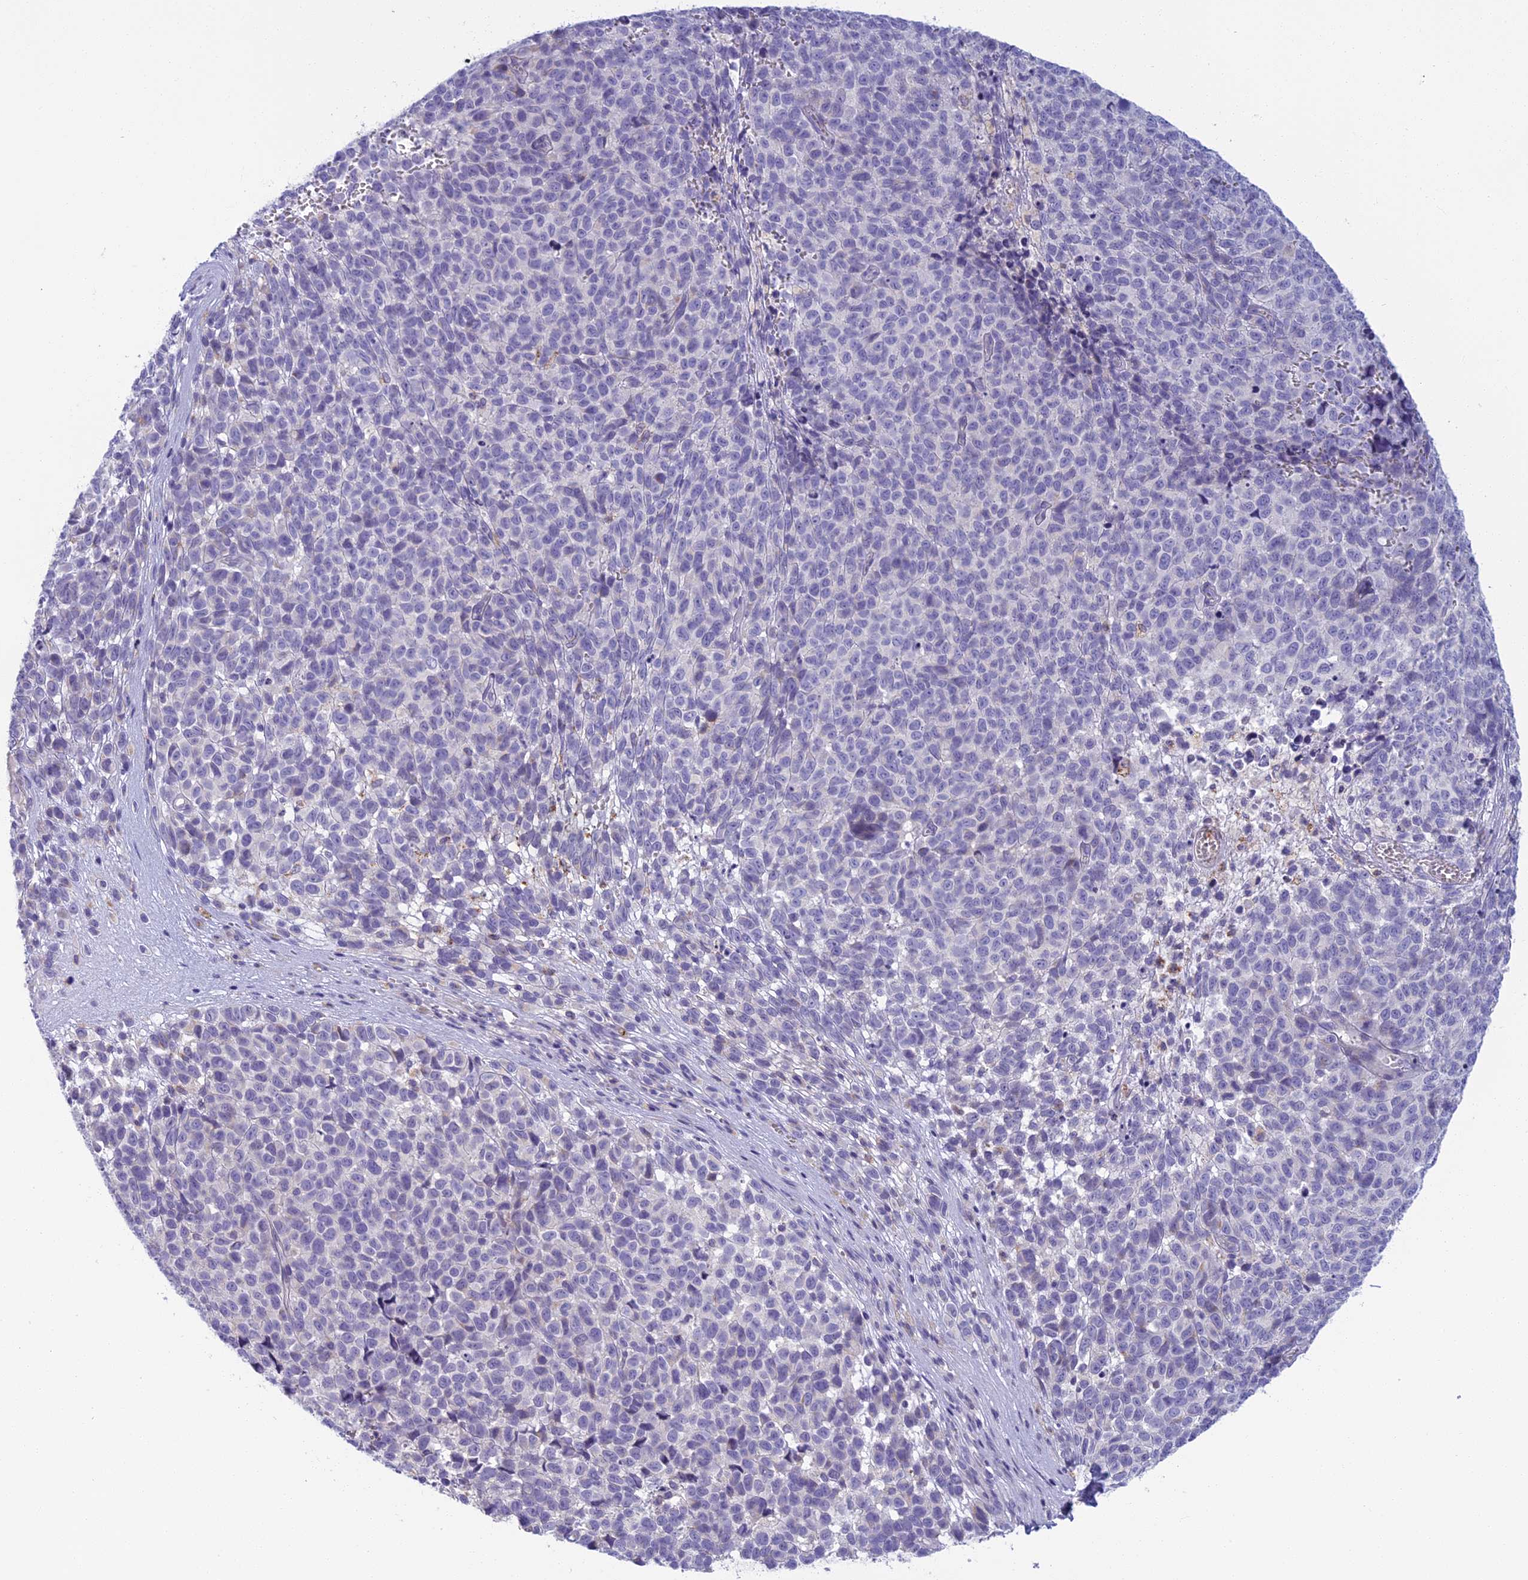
{"staining": {"intensity": "negative", "quantity": "none", "location": "none"}, "tissue": "melanoma", "cell_type": "Tumor cells", "image_type": "cancer", "snomed": [{"axis": "morphology", "description": "Malignant melanoma, NOS"}, {"axis": "topography", "description": "Nose, NOS"}], "caption": "Tumor cells are negative for brown protein staining in melanoma.", "gene": "SEMA7A", "patient": {"sex": "female", "age": 48}}